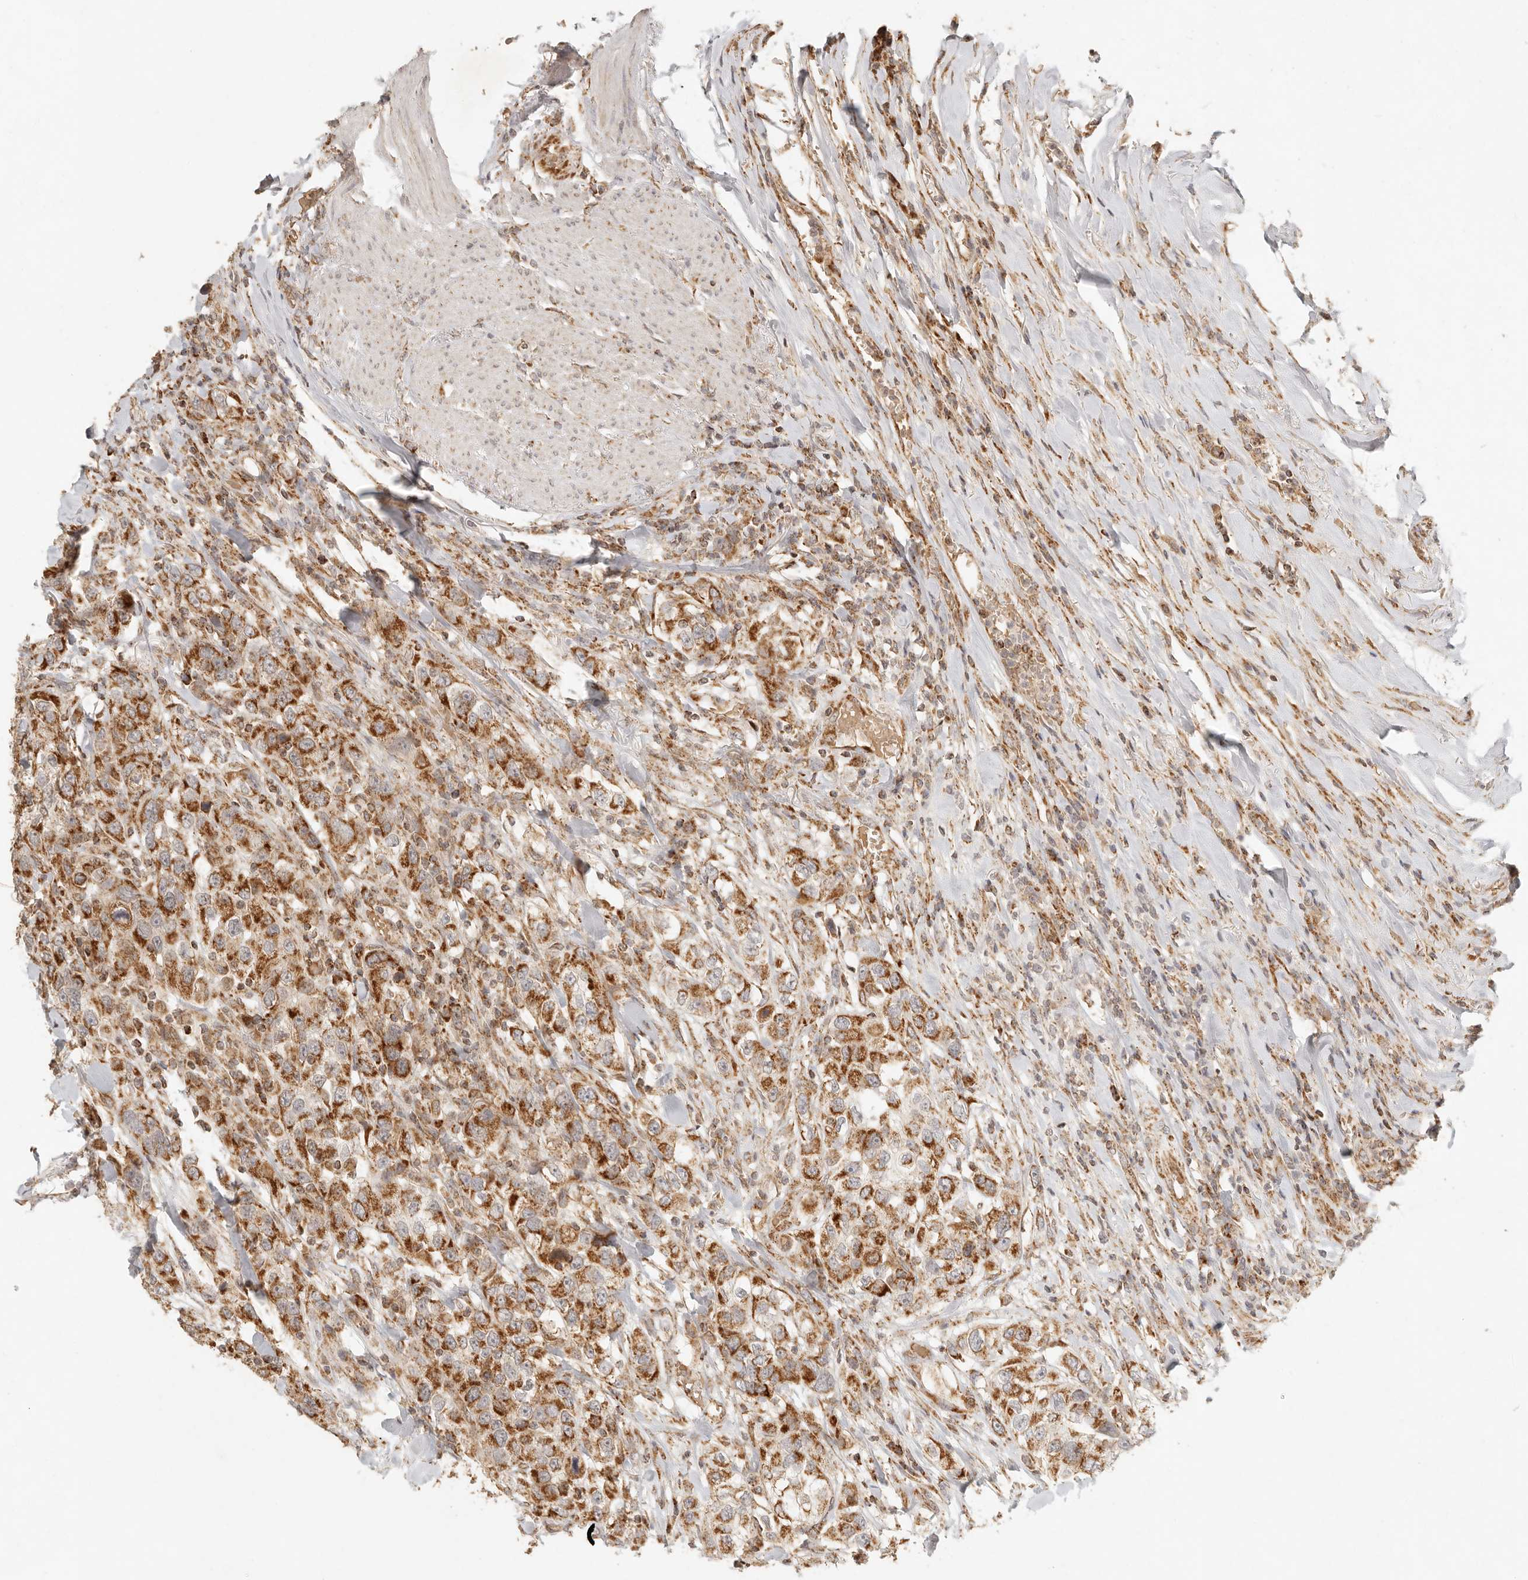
{"staining": {"intensity": "moderate", "quantity": ">75%", "location": "cytoplasmic/membranous"}, "tissue": "urothelial cancer", "cell_type": "Tumor cells", "image_type": "cancer", "snomed": [{"axis": "morphology", "description": "Urothelial carcinoma, High grade"}, {"axis": "topography", "description": "Urinary bladder"}], "caption": "IHC image of urothelial cancer stained for a protein (brown), which reveals medium levels of moderate cytoplasmic/membranous expression in approximately >75% of tumor cells.", "gene": "MRPL55", "patient": {"sex": "female", "age": 80}}